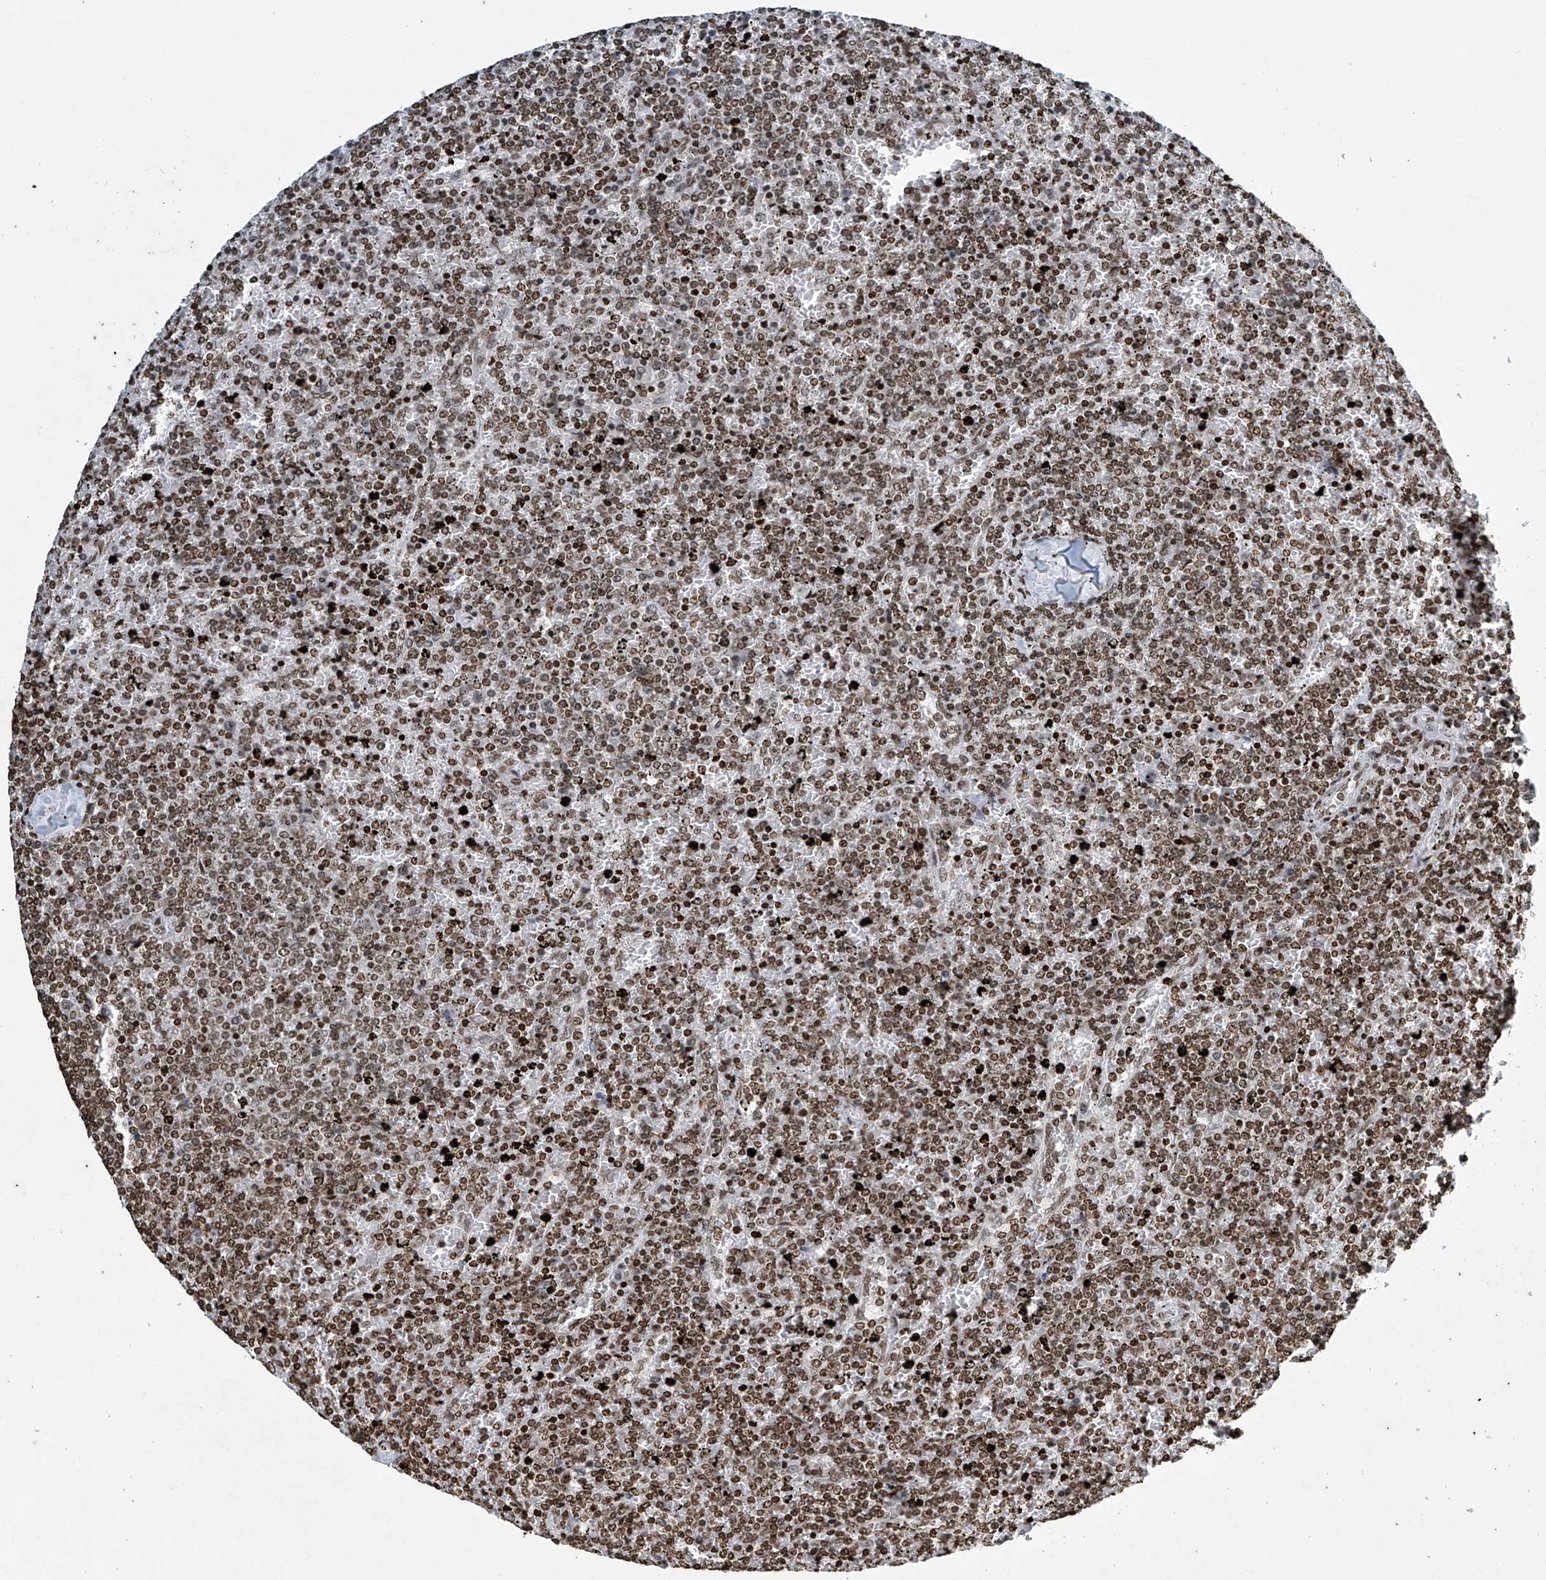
{"staining": {"intensity": "moderate", "quantity": ">75%", "location": "nuclear"}, "tissue": "lymphoma", "cell_type": "Tumor cells", "image_type": "cancer", "snomed": [{"axis": "morphology", "description": "Malignant lymphoma, non-Hodgkin's type, Low grade"}, {"axis": "topography", "description": "Spleen"}], "caption": "Immunohistochemical staining of low-grade malignant lymphoma, non-Hodgkin's type demonstrates medium levels of moderate nuclear expression in approximately >75% of tumor cells.", "gene": "H4C16", "patient": {"sex": "female", "age": 77}}